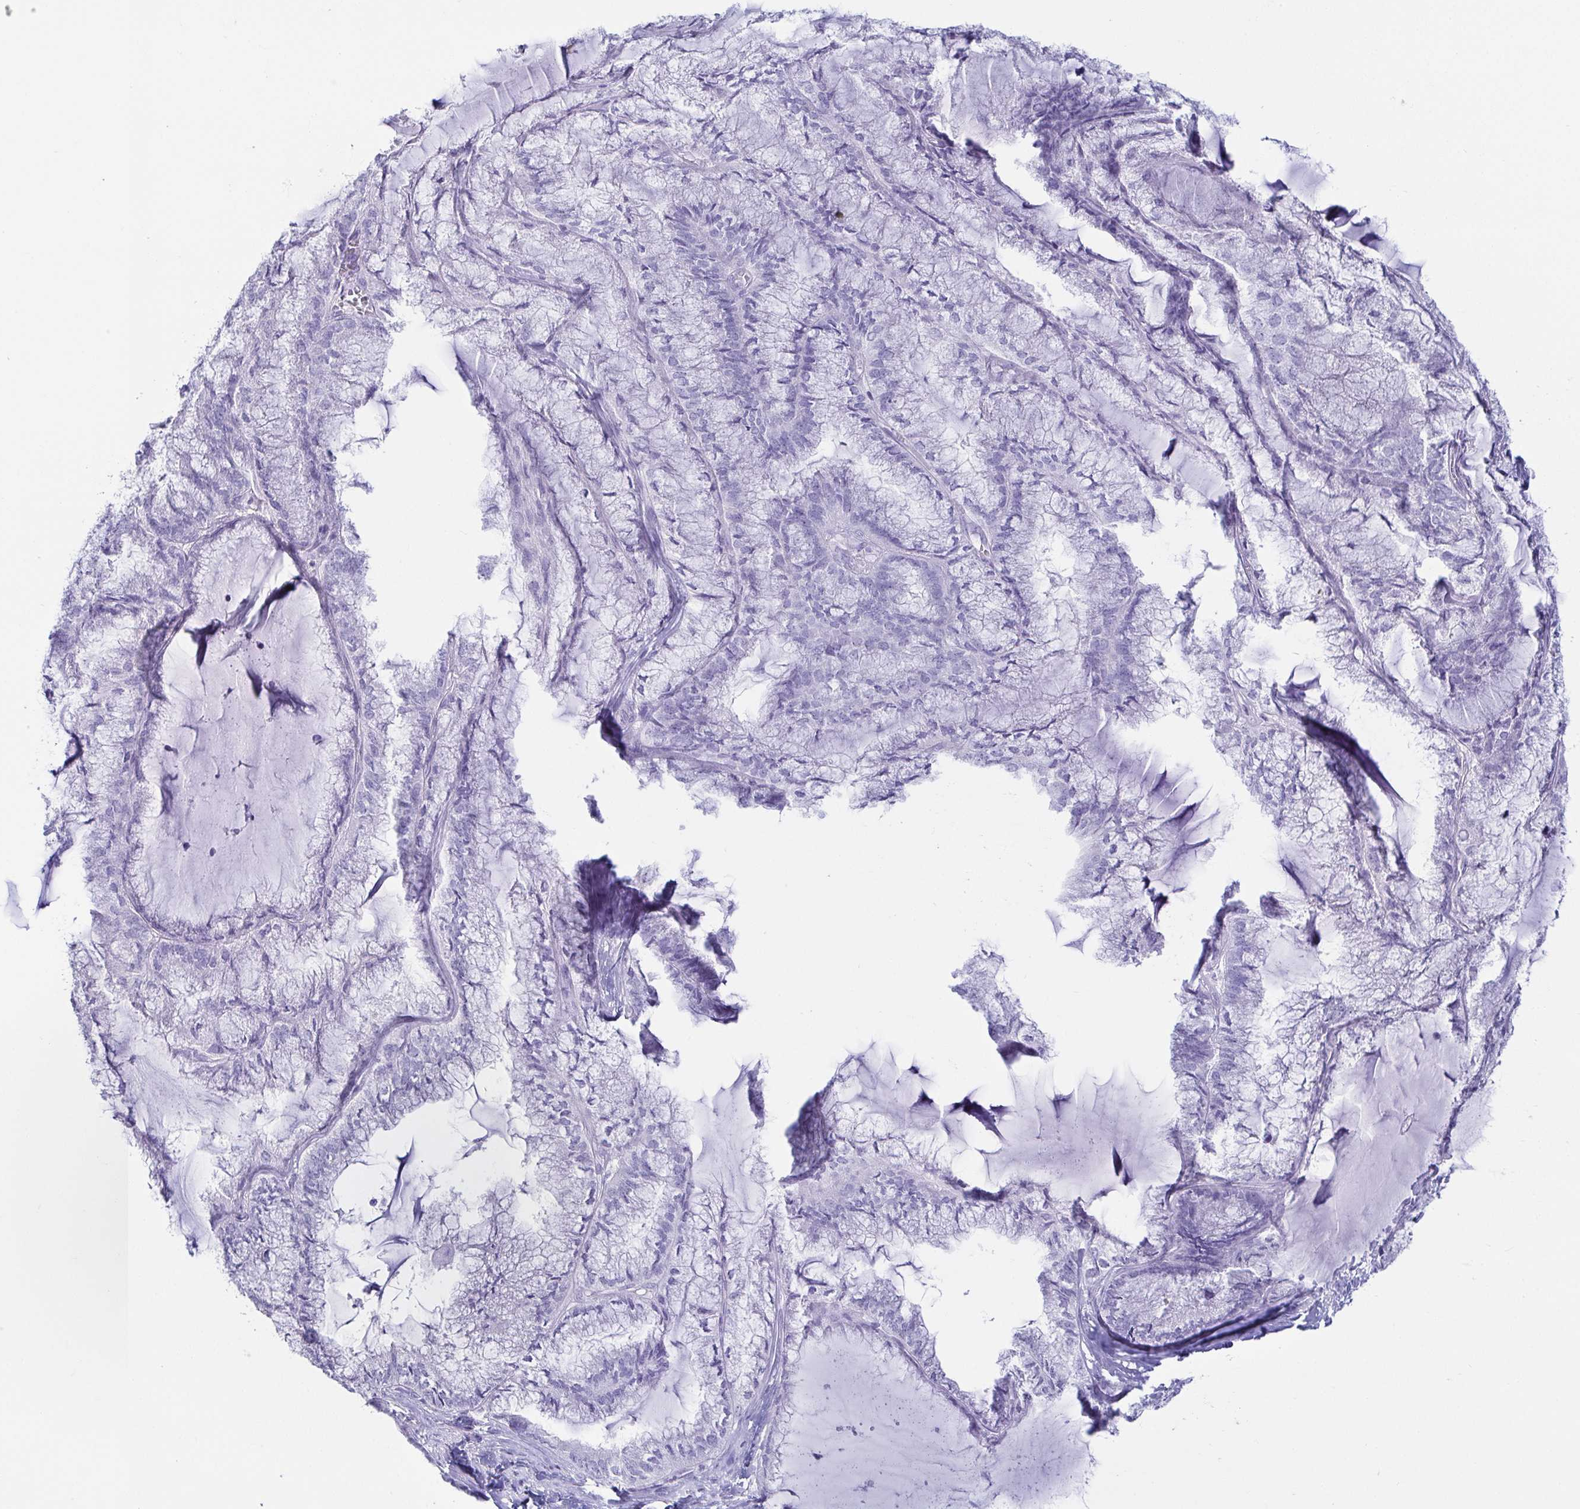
{"staining": {"intensity": "negative", "quantity": "none", "location": "none"}, "tissue": "endometrial cancer", "cell_type": "Tumor cells", "image_type": "cancer", "snomed": [{"axis": "morphology", "description": "Carcinoma, NOS"}, {"axis": "topography", "description": "Endometrium"}], "caption": "Immunohistochemistry histopathology image of human endometrial carcinoma stained for a protein (brown), which displays no expression in tumor cells.", "gene": "CD164L2", "patient": {"sex": "female", "age": 62}}